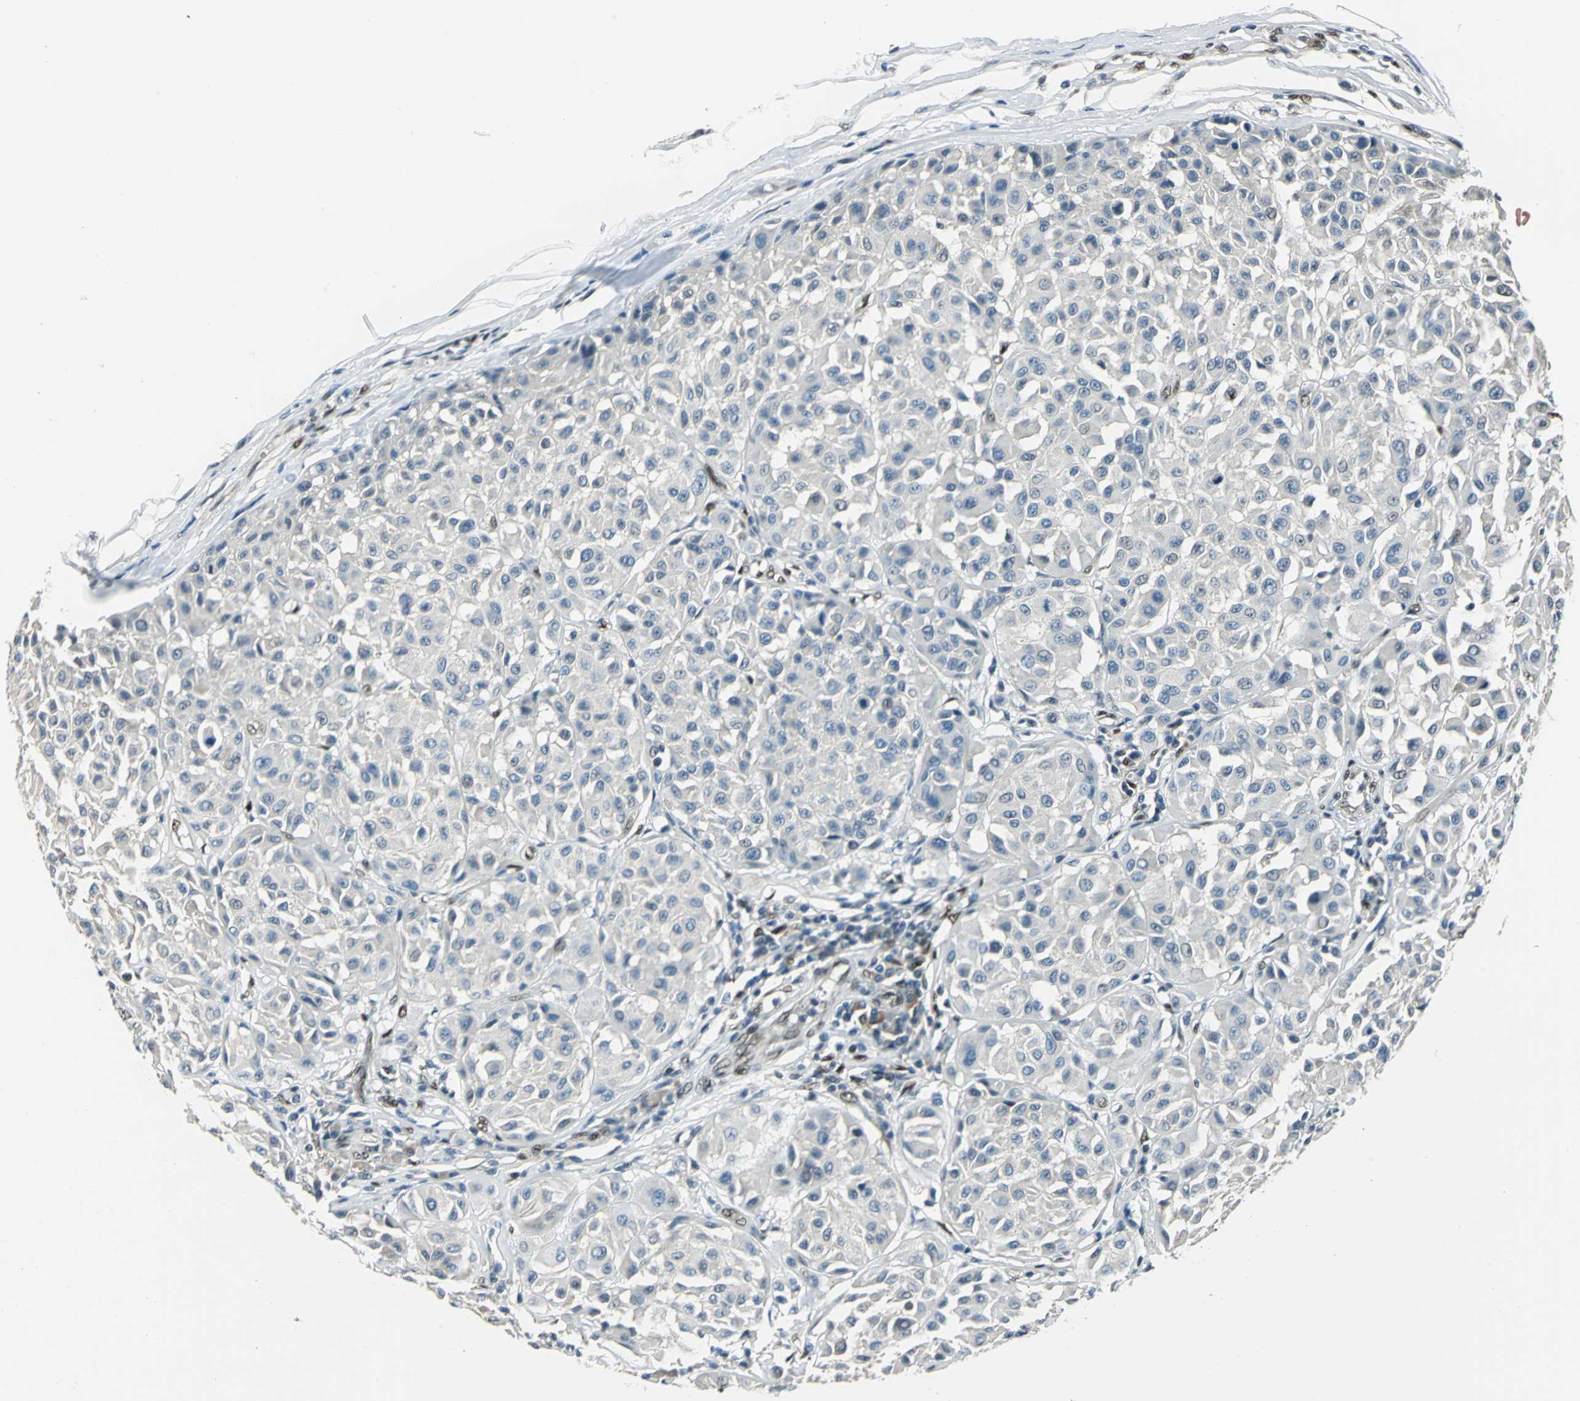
{"staining": {"intensity": "negative", "quantity": "none", "location": "none"}, "tissue": "melanoma", "cell_type": "Tumor cells", "image_type": "cancer", "snomed": [{"axis": "morphology", "description": "Malignant melanoma, Metastatic site"}, {"axis": "topography", "description": "Soft tissue"}], "caption": "The image demonstrates no staining of tumor cells in melanoma.", "gene": "NFIA", "patient": {"sex": "male", "age": 41}}